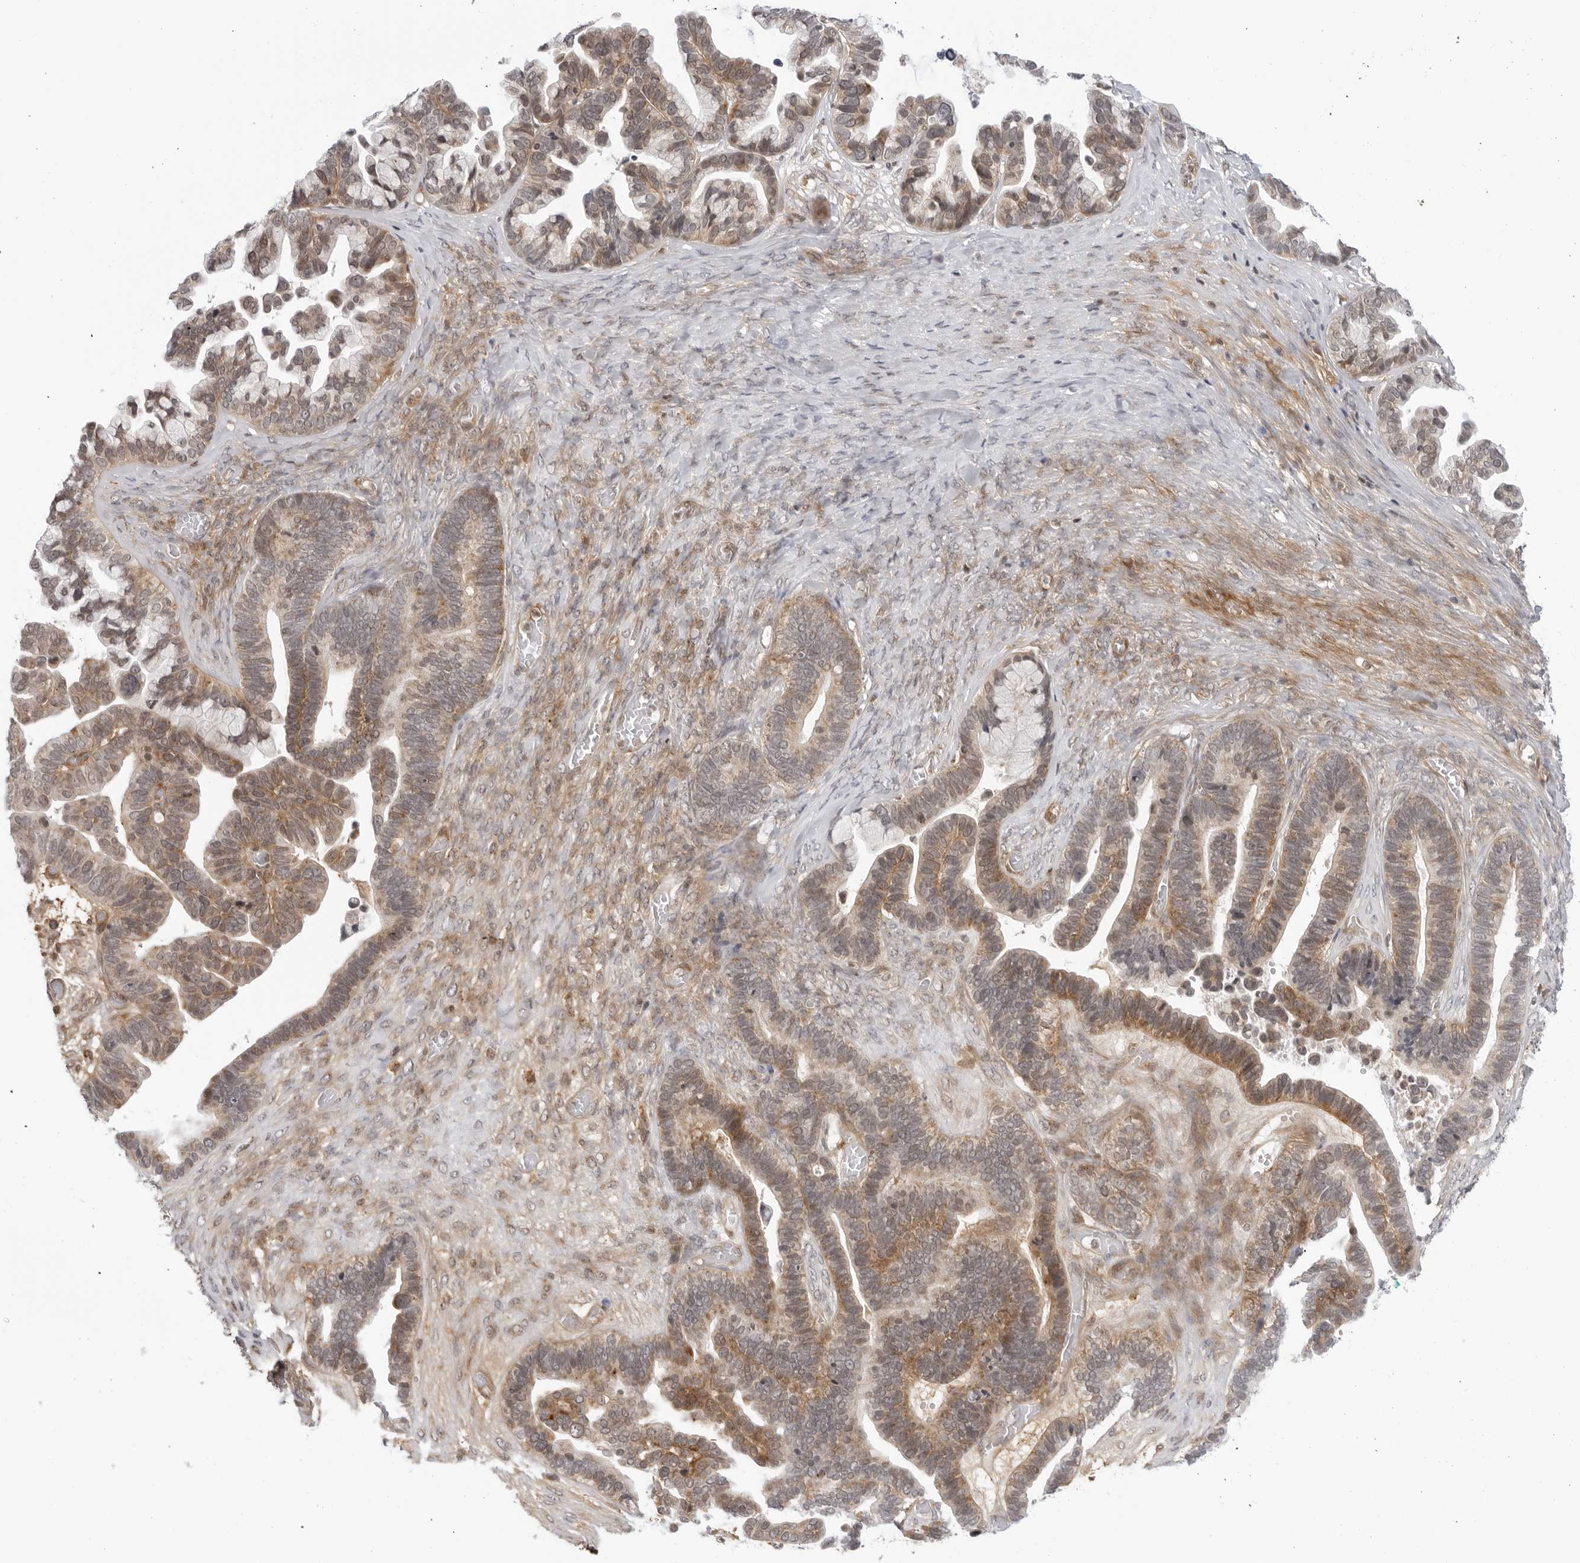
{"staining": {"intensity": "moderate", "quantity": ">75%", "location": "cytoplasmic/membranous"}, "tissue": "ovarian cancer", "cell_type": "Tumor cells", "image_type": "cancer", "snomed": [{"axis": "morphology", "description": "Cystadenocarcinoma, serous, NOS"}, {"axis": "topography", "description": "Ovary"}], "caption": "High-magnification brightfield microscopy of ovarian serous cystadenocarcinoma stained with DAB (brown) and counterstained with hematoxylin (blue). tumor cells exhibit moderate cytoplasmic/membranous staining is present in approximately>75% of cells. (IHC, brightfield microscopy, high magnification).", "gene": "SUGCT", "patient": {"sex": "female", "age": 56}}